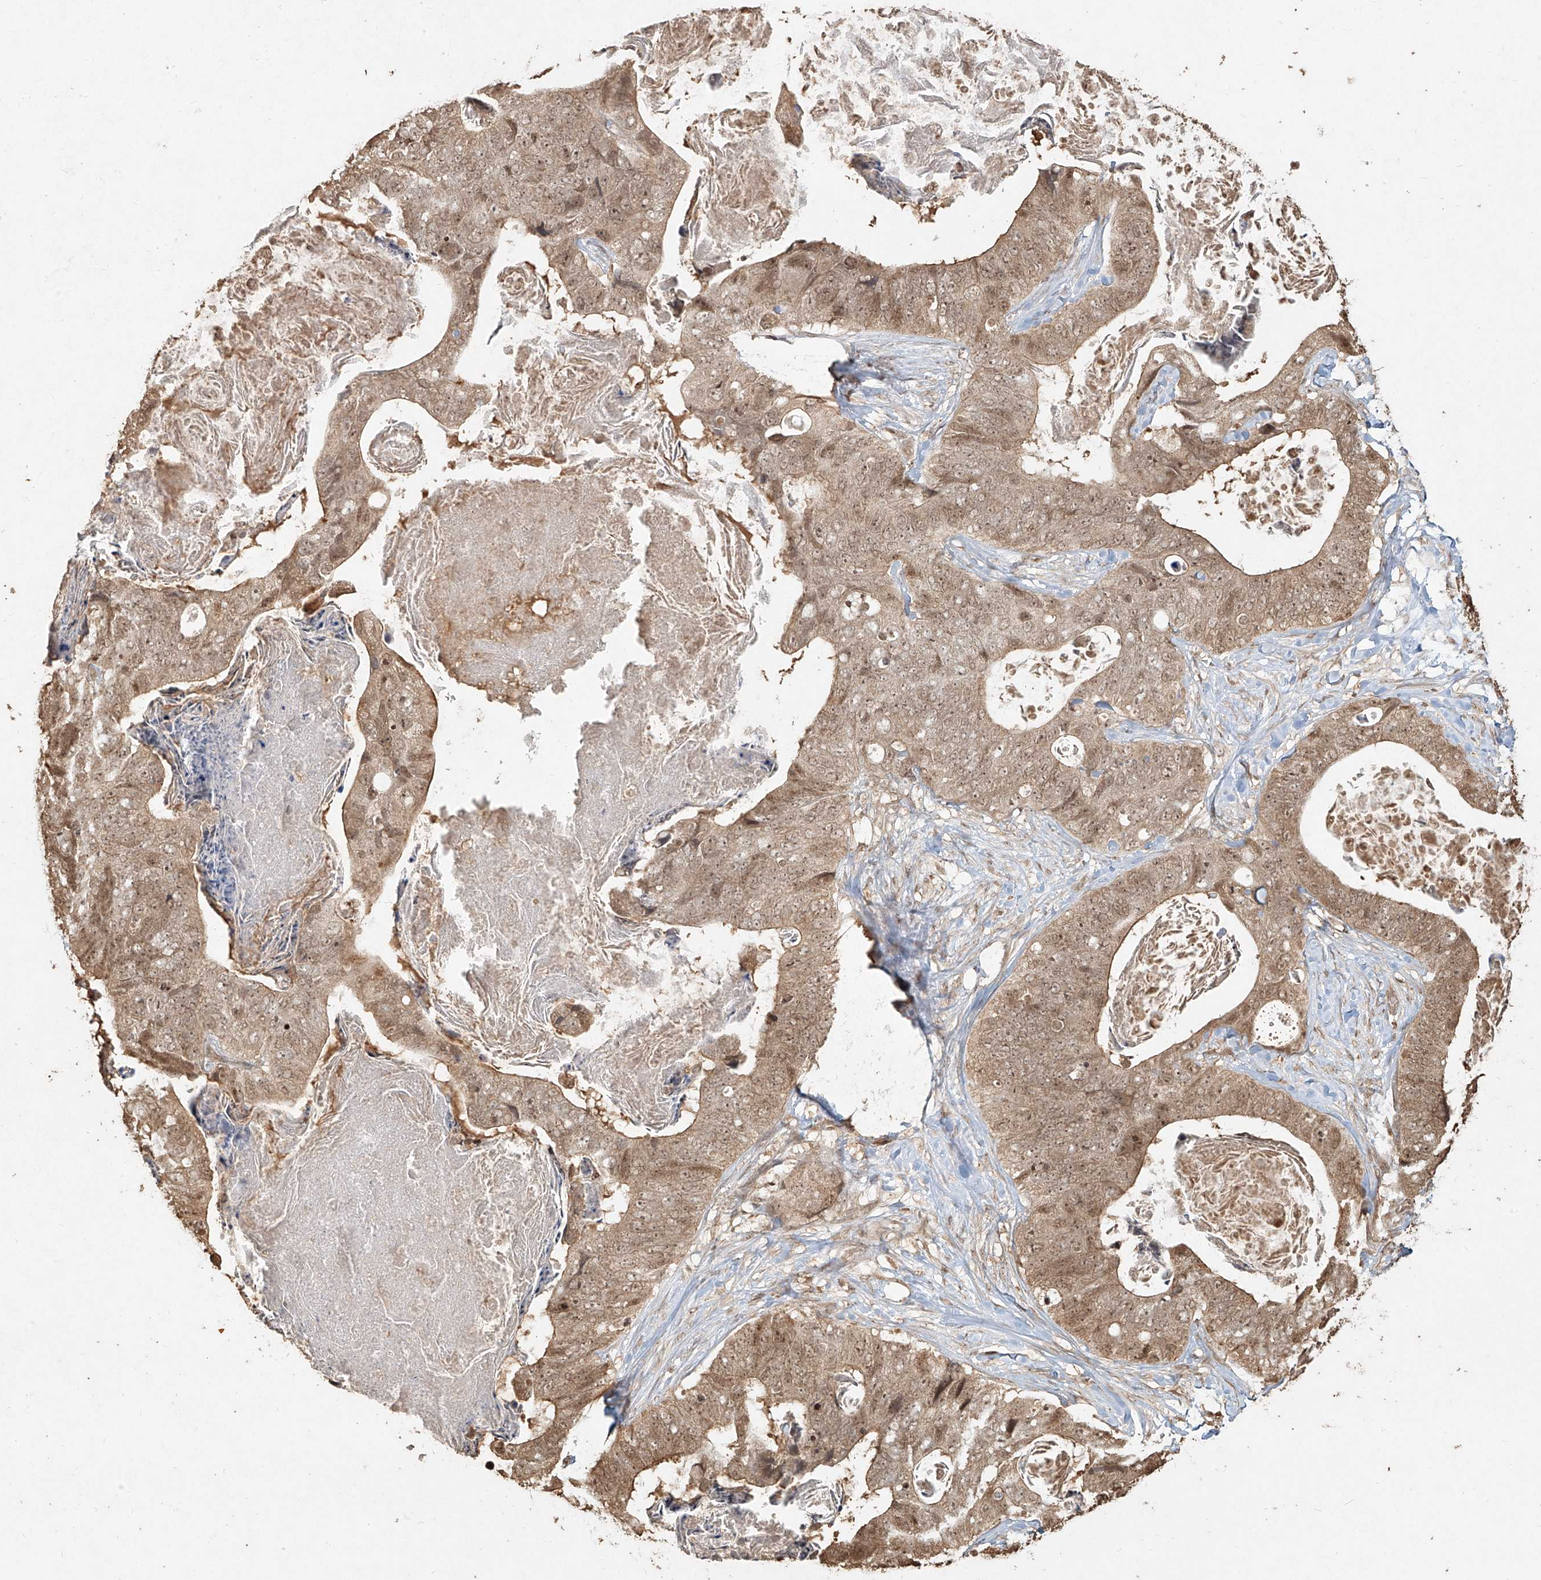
{"staining": {"intensity": "moderate", "quantity": ">75%", "location": "cytoplasmic/membranous,nuclear"}, "tissue": "stomach cancer", "cell_type": "Tumor cells", "image_type": "cancer", "snomed": [{"axis": "morphology", "description": "Adenocarcinoma, NOS"}, {"axis": "topography", "description": "Stomach"}], "caption": "This photomicrograph displays IHC staining of human stomach cancer (adenocarcinoma), with medium moderate cytoplasmic/membranous and nuclear expression in approximately >75% of tumor cells.", "gene": "UBE2K", "patient": {"sex": "female", "age": 89}}